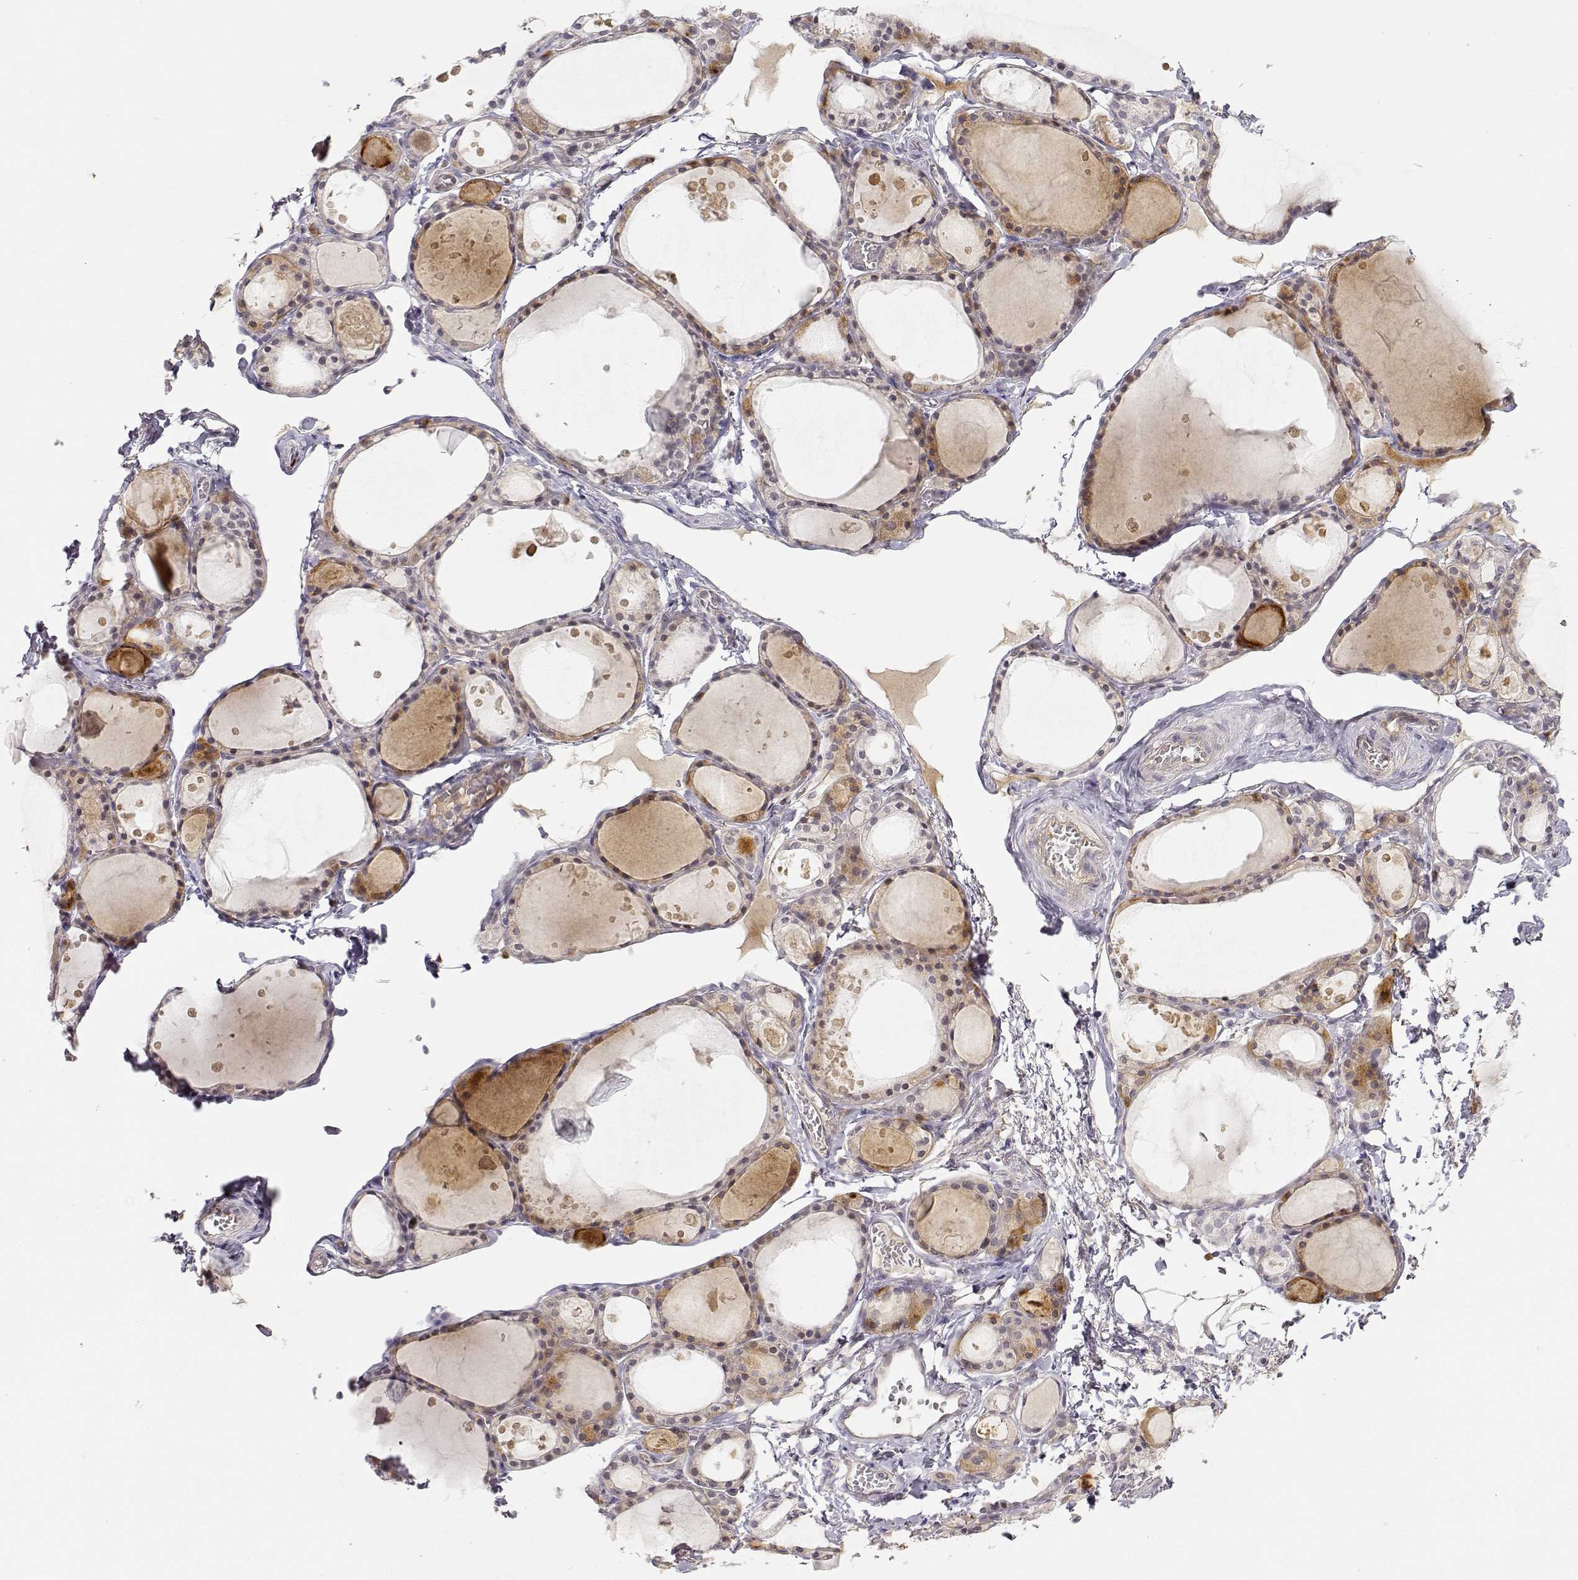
{"staining": {"intensity": "weak", "quantity": "<25%", "location": "cytoplasmic/membranous"}, "tissue": "thyroid gland", "cell_type": "Glandular cells", "image_type": "normal", "snomed": [{"axis": "morphology", "description": "Normal tissue, NOS"}, {"axis": "topography", "description": "Thyroid gland"}], "caption": "This is a micrograph of IHC staining of benign thyroid gland, which shows no positivity in glandular cells.", "gene": "EAF2", "patient": {"sex": "male", "age": 68}}